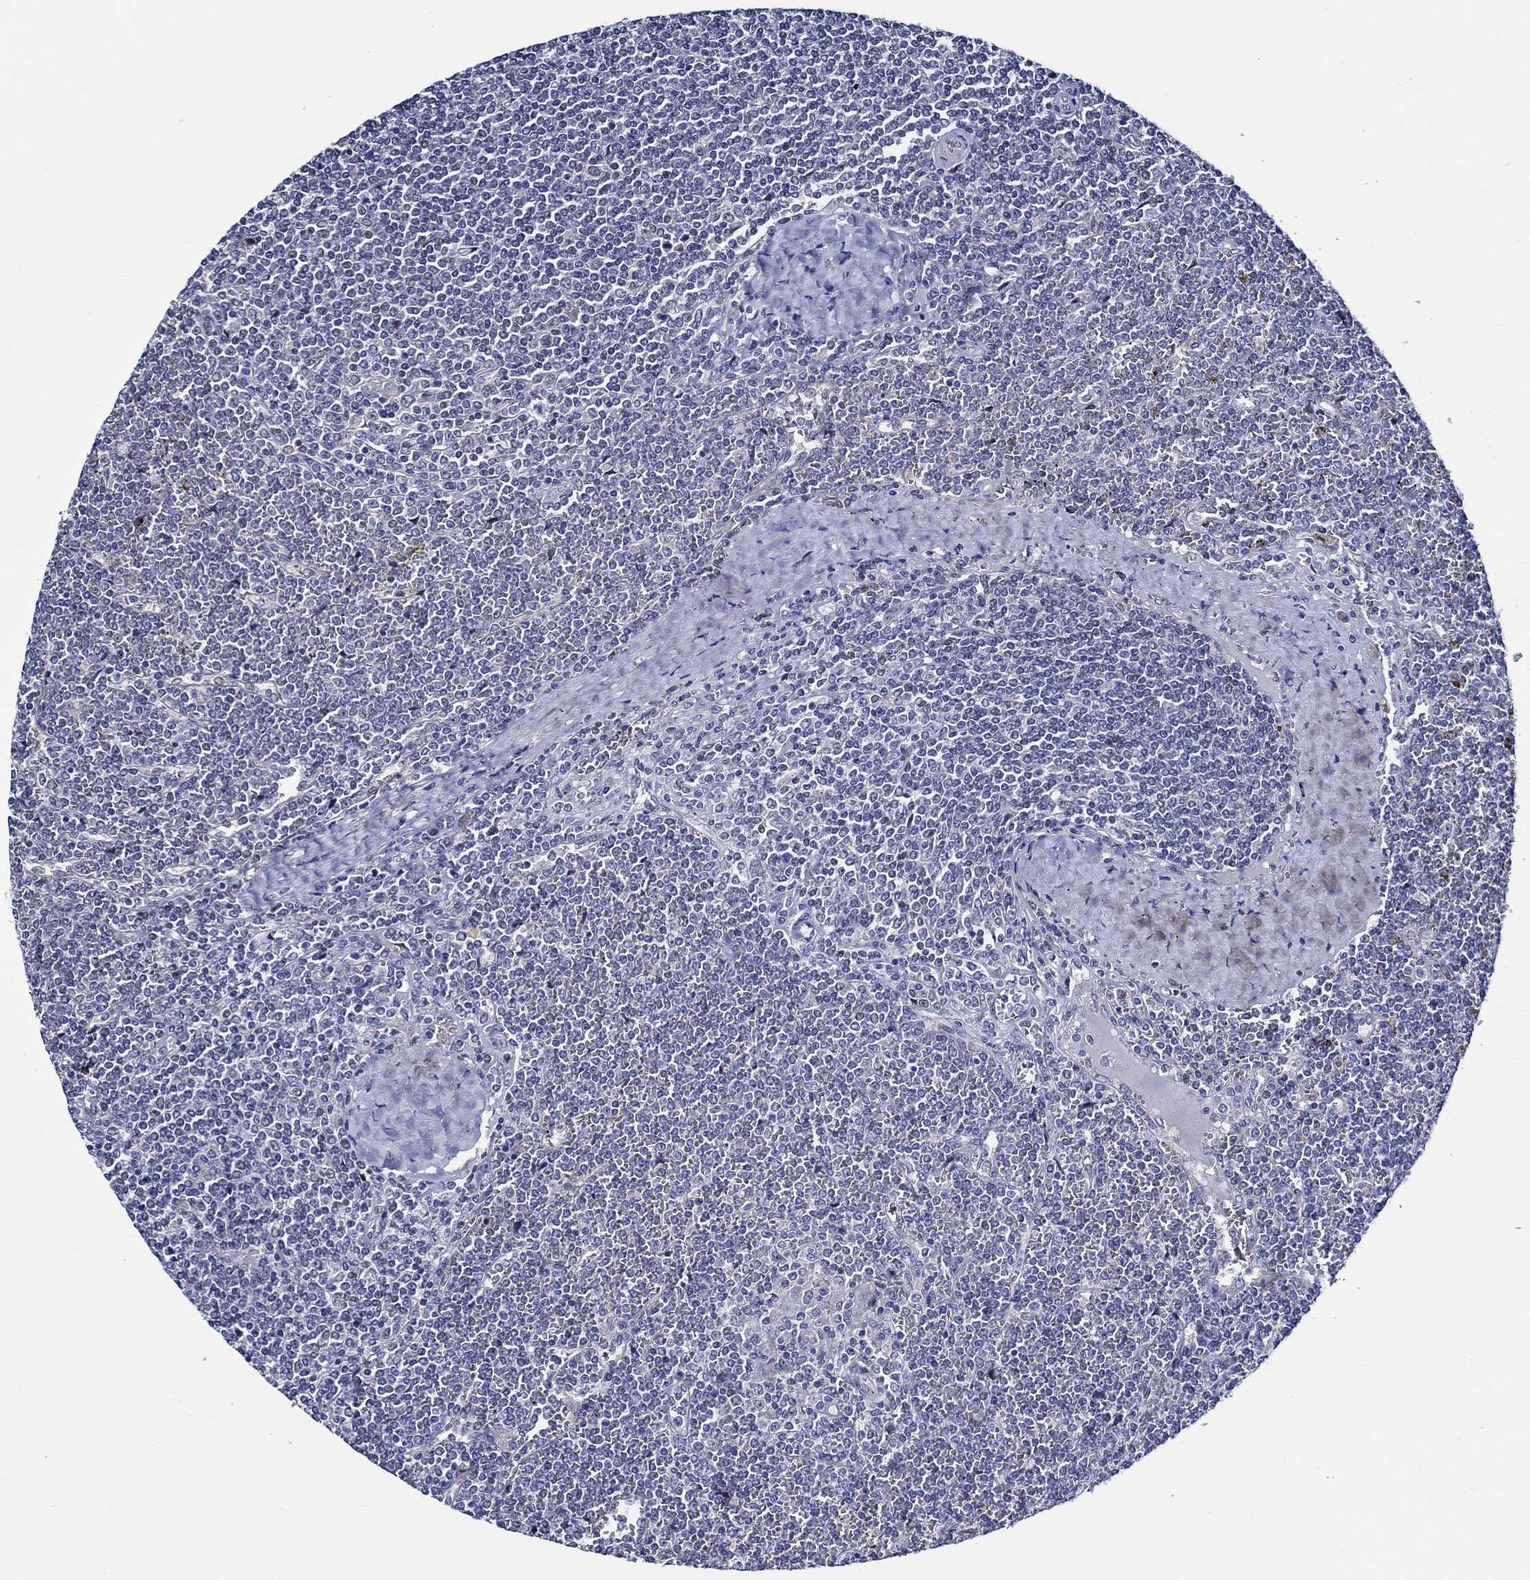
{"staining": {"intensity": "negative", "quantity": "none", "location": "none"}, "tissue": "lymphoma", "cell_type": "Tumor cells", "image_type": "cancer", "snomed": [{"axis": "morphology", "description": "Malignant lymphoma, non-Hodgkin's type, Low grade"}, {"axis": "topography", "description": "Spleen"}], "caption": "Human lymphoma stained for a protein using immunohistochemistry displays no positivity in tumor cells.", "gene": "C8orf48", "patient": {"sex": "female", "age": 19}}